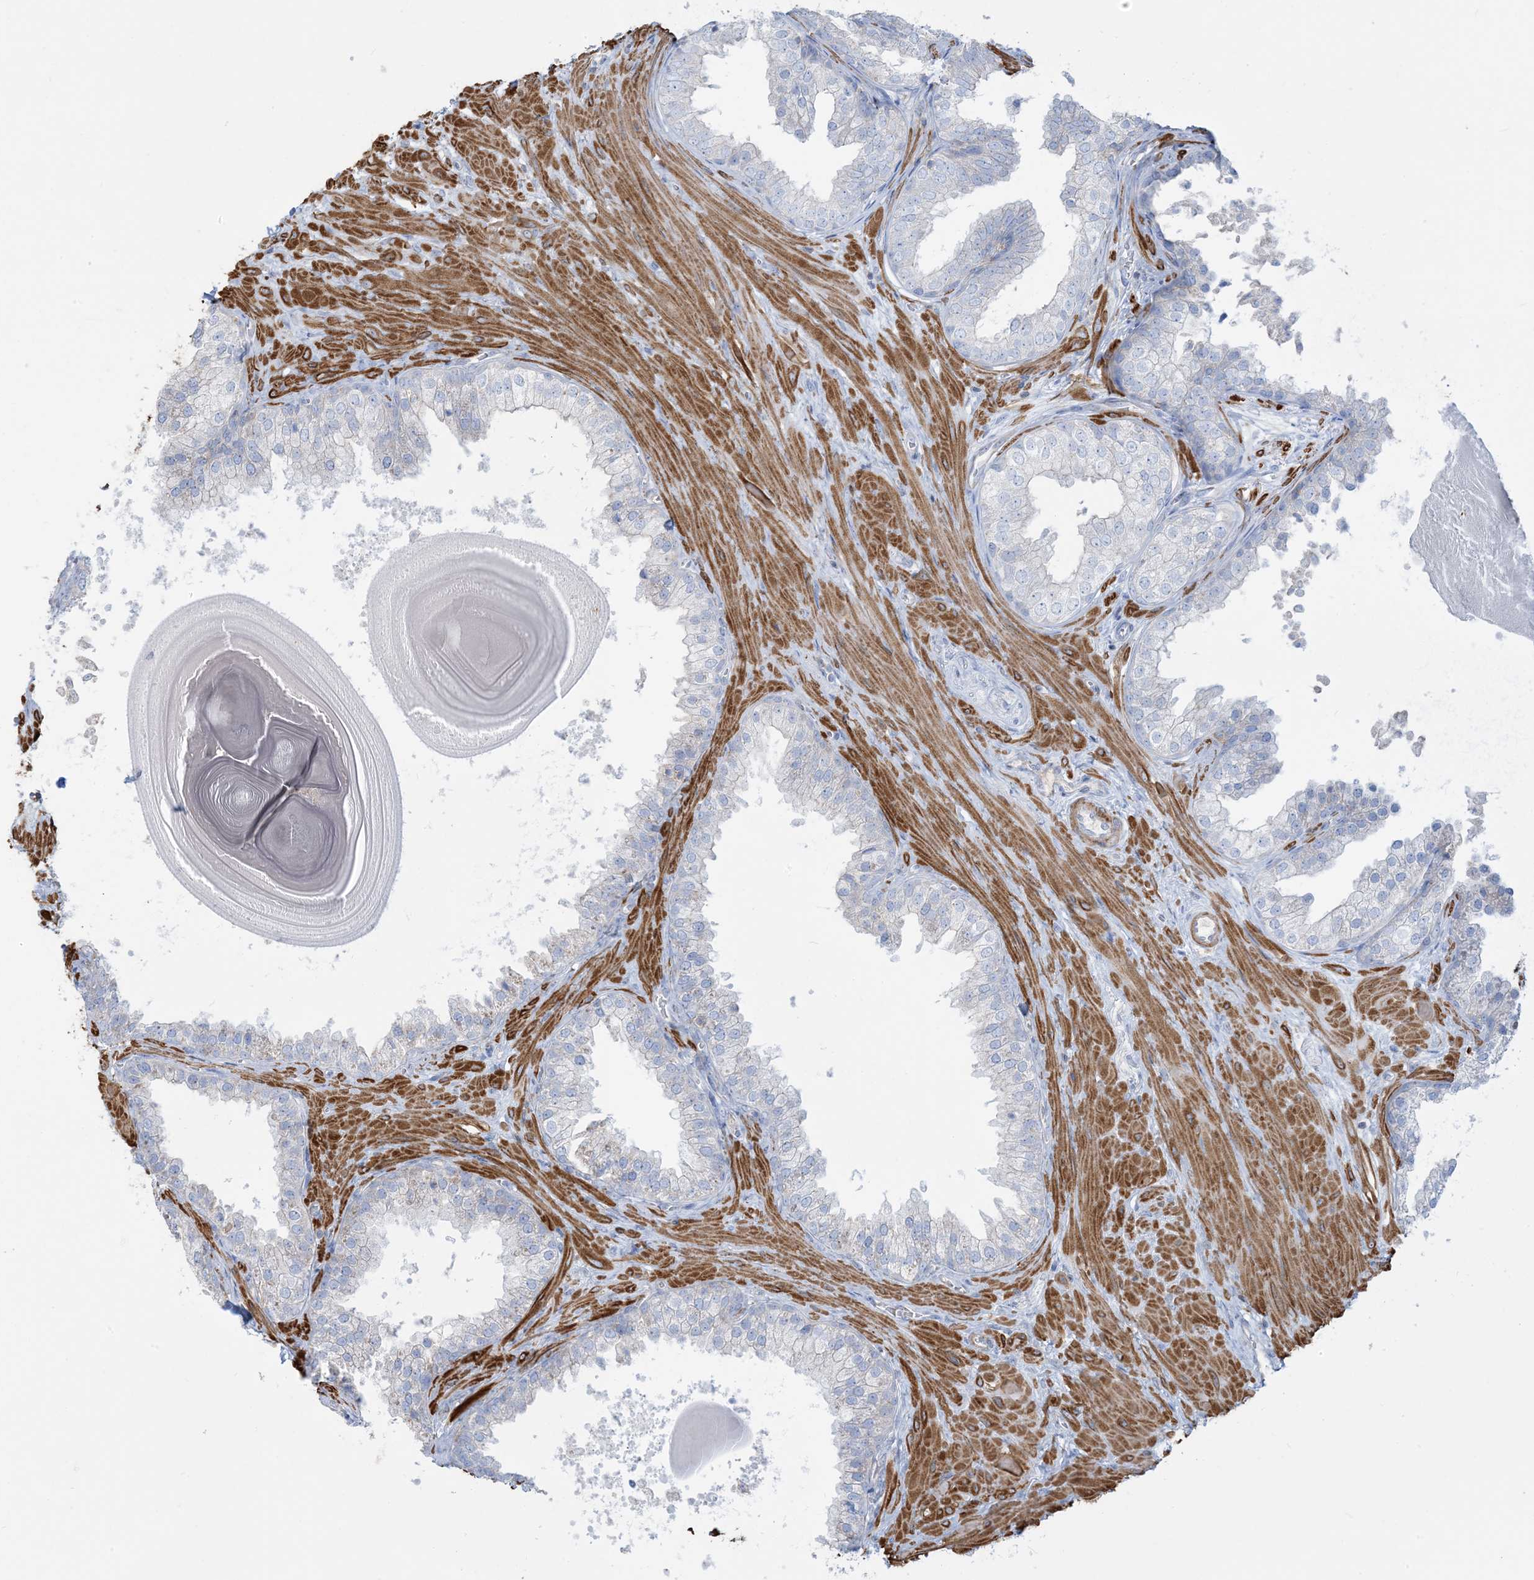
{"staining": {"intensity": "negative", "quantity": "none", "location": "none"}, "tissue": "prostate", "cell_type": "Glandular cells", "image_type": "normal", "snomed": [{"axis": "morphology", "description": "Normal tissue, NOS"}, {"axis": "topography", "description": "Prostate"}], "caption": "IHC of benign human prostate shows no expression in glandular cells.", "gene": "GTF3C2", "patient": {"sex": "male", "age": 48}}